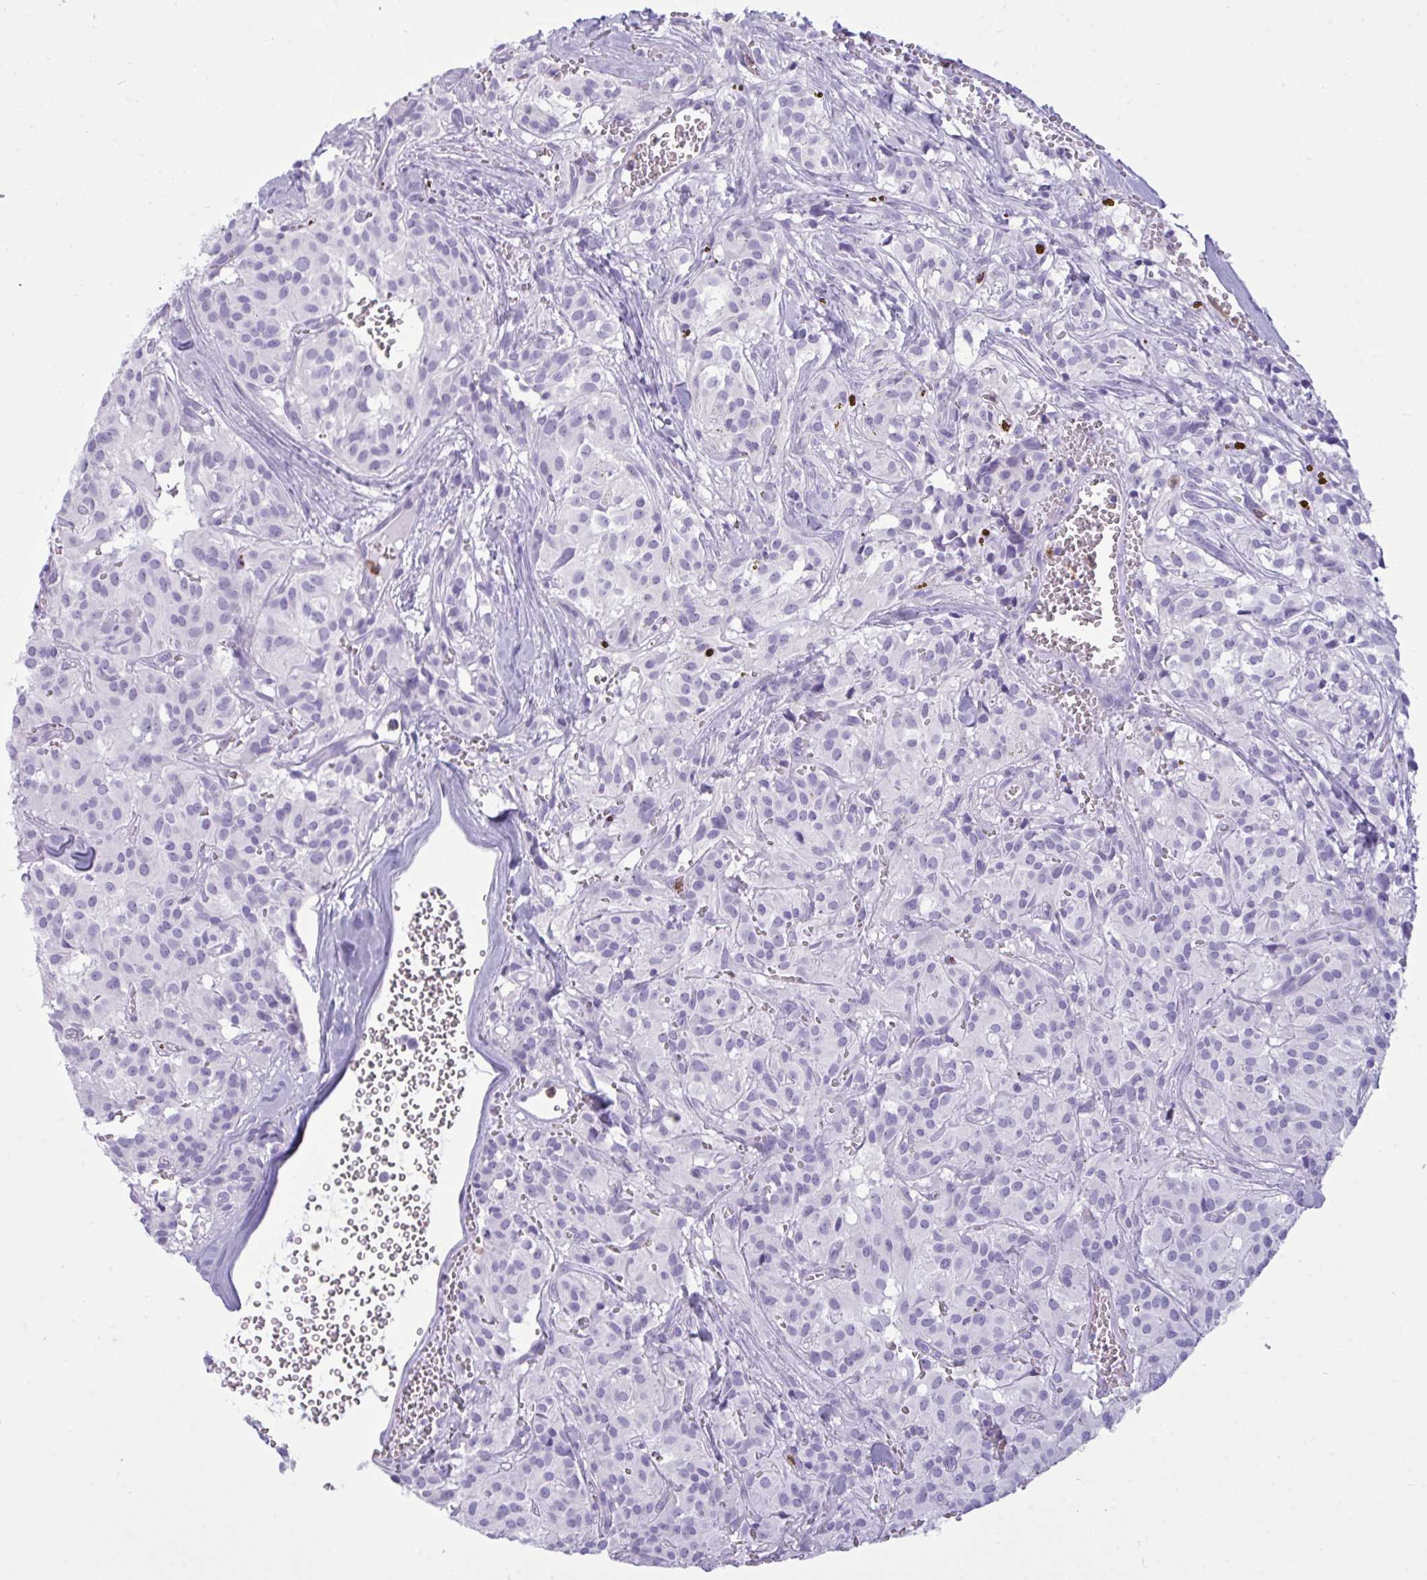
{"staining": {"intensity": "negative", "quantity": "none", "location": "none"}, "tissue": "glioma", "cell_type": "Tumor cells", "image_type": "cancer", "snomed": [{"axis": "morphology", "description": "Glioma, malignant, Low grade"}, {"axis": "topography", "description": "Brain"}], "caption": "An IHC photomicrograph of glioma is shown. There is no staining in tumor cells of glioma.", "gene": "ARHGAP42", "patient": {"sex": "male", "age": 42}}